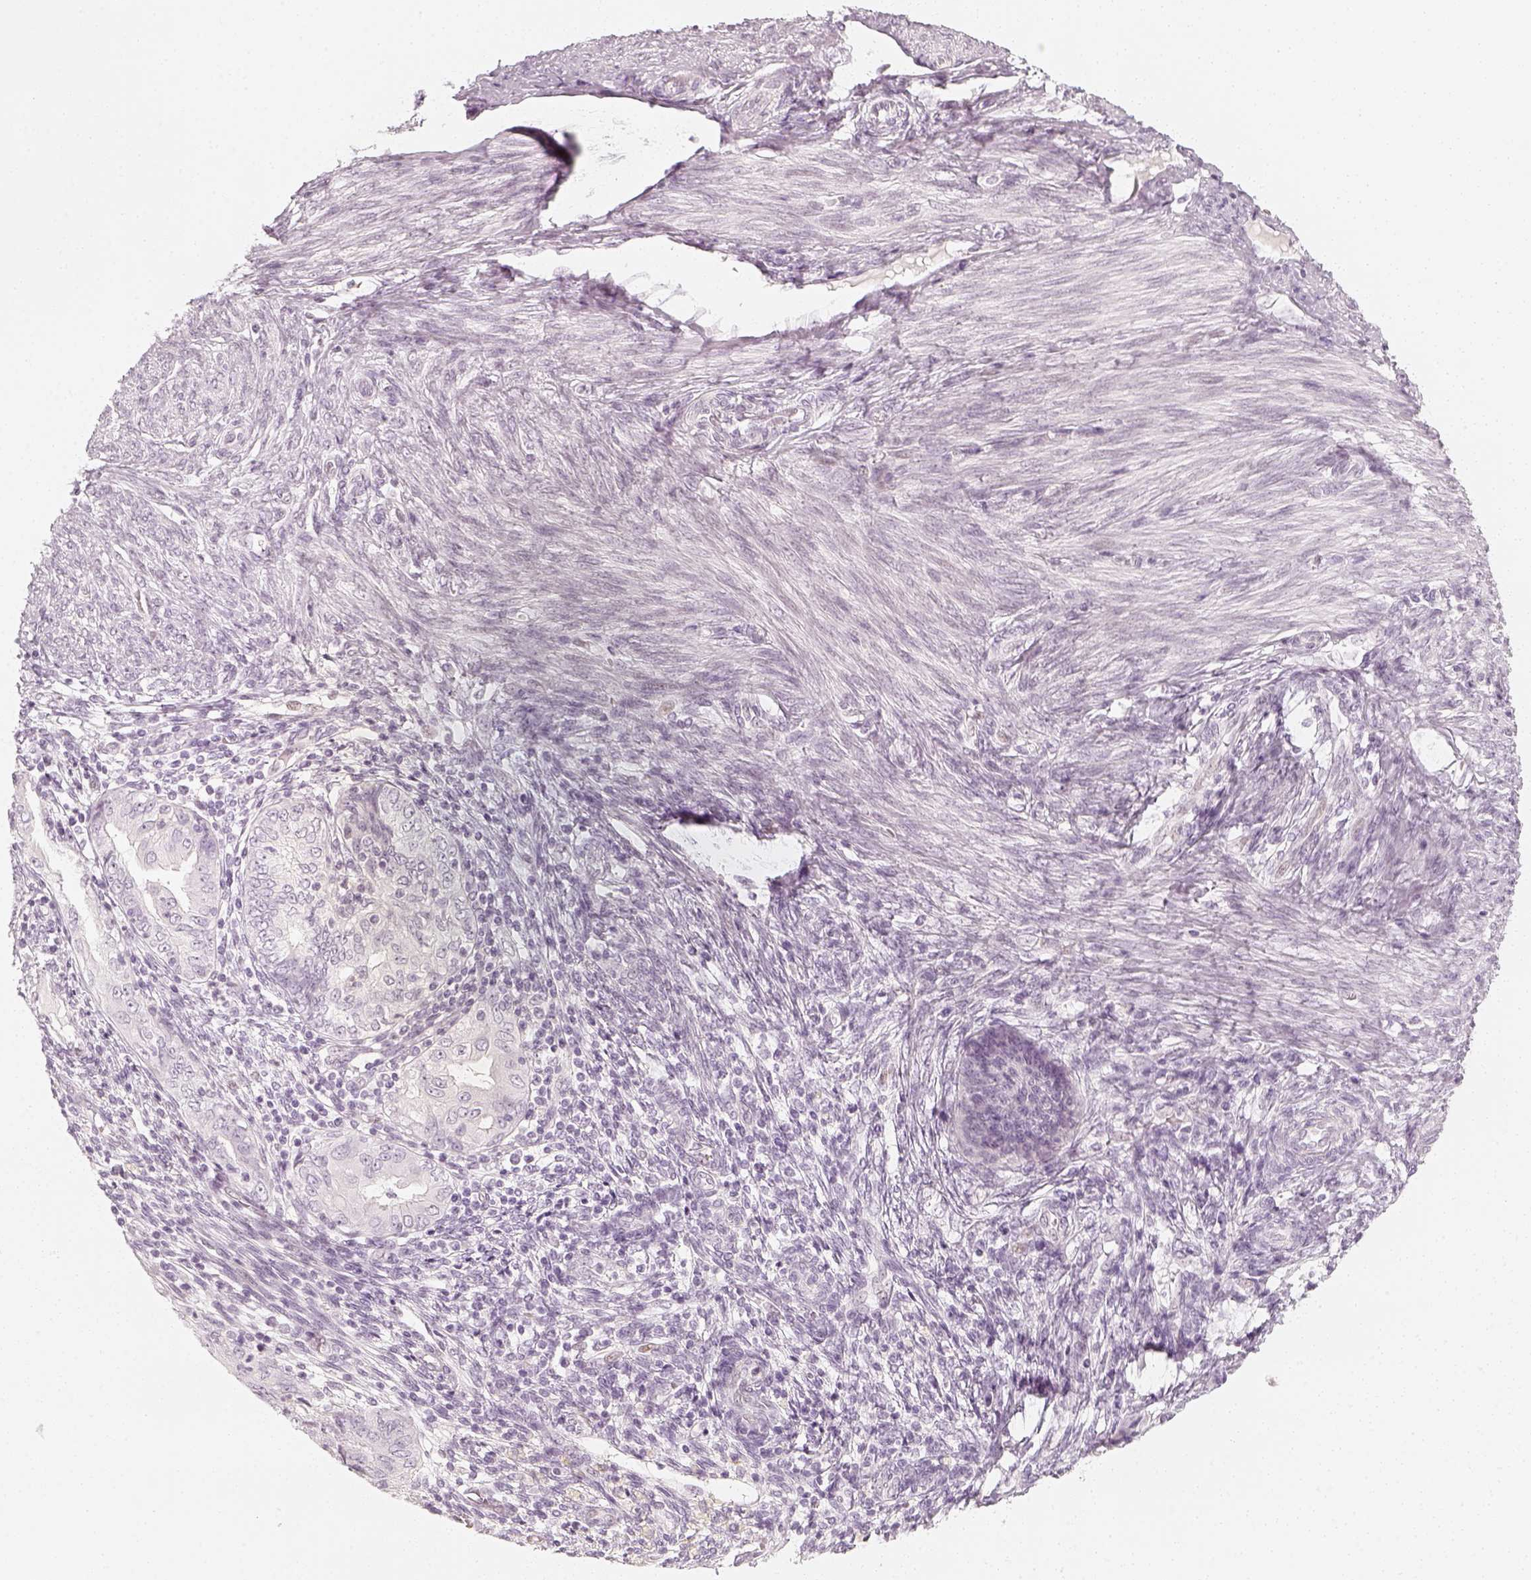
{"staining": {"intensity": "negative", "quantity": "none", "location": "none"}, "tissue": "endometrial cancer", "cell_type": "Tumor cells", "image_type": "cancer", "snomed": [{"axis": "morphology", "description": "Adenocarcinoma, NOS"}, {"axis": "topography", "description": "Endometrium"}], "caption": "This is an immunohistochemistry (IHC) photomicrograph of human endometrial cancer (adenocarcinoma). There is no staining in tumor cells.", "gene": "KRTAP2-1", "patient": {"sex": "female", "age": 68}}